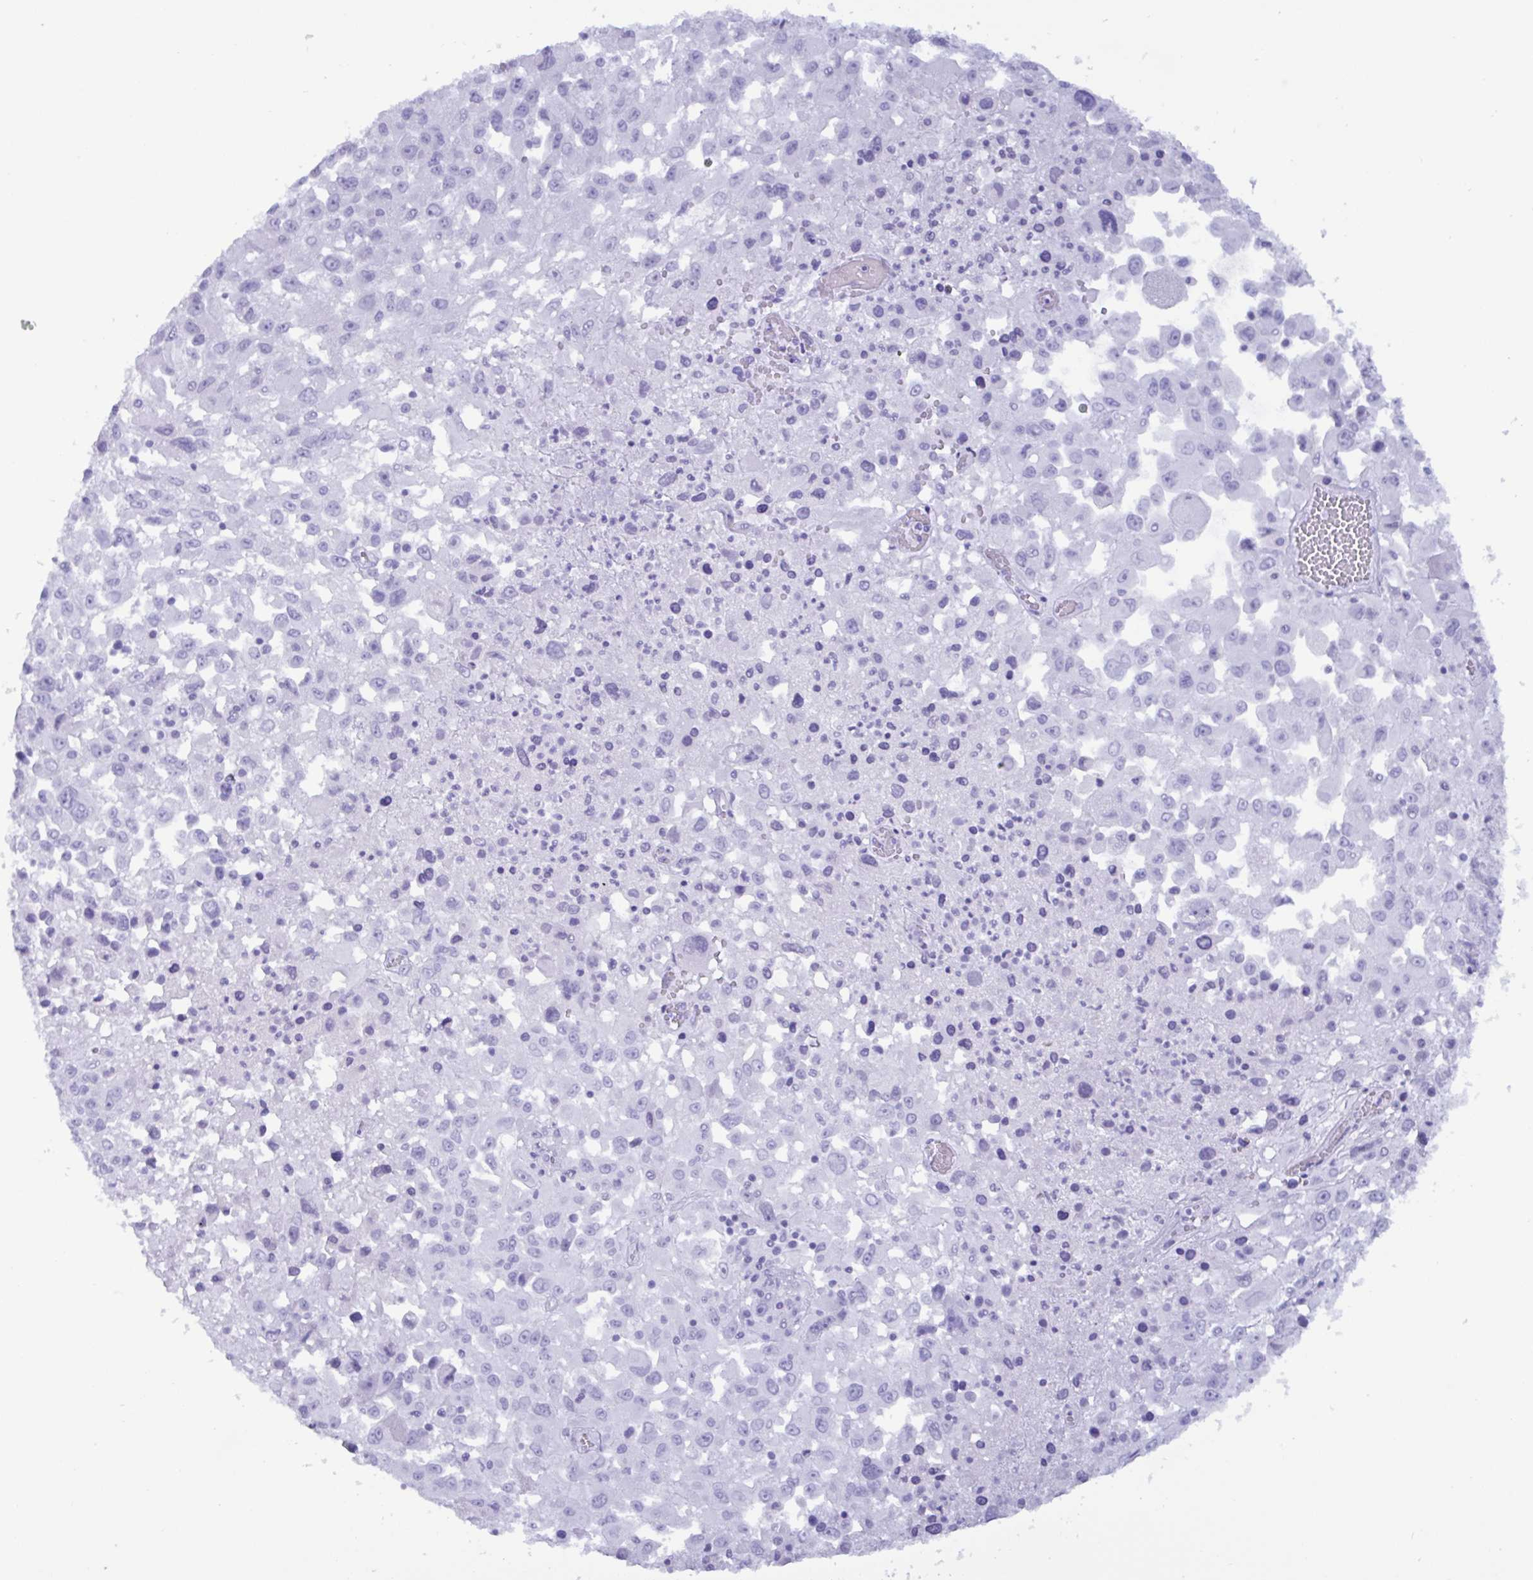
{"staining": {"intensity": "negative", "quantity": "none", "location": "none"}, "tissue": "melanoma", "cell_type": "Tumor cells", "image_type": "cancer", "snomed": [{"axis": "morphology", "description": "Malignant melanoma, Metastatic site"}, {"axis": "topography", "description": "Soft tissue"}], "caption": "This is an immunohistochemistry (IHC) image of human malignant melanoma (metastatic site). There is no staining in tumor cells.", "gene": "MRGPRG", "patient": {"sex": "male", "age": 50}}